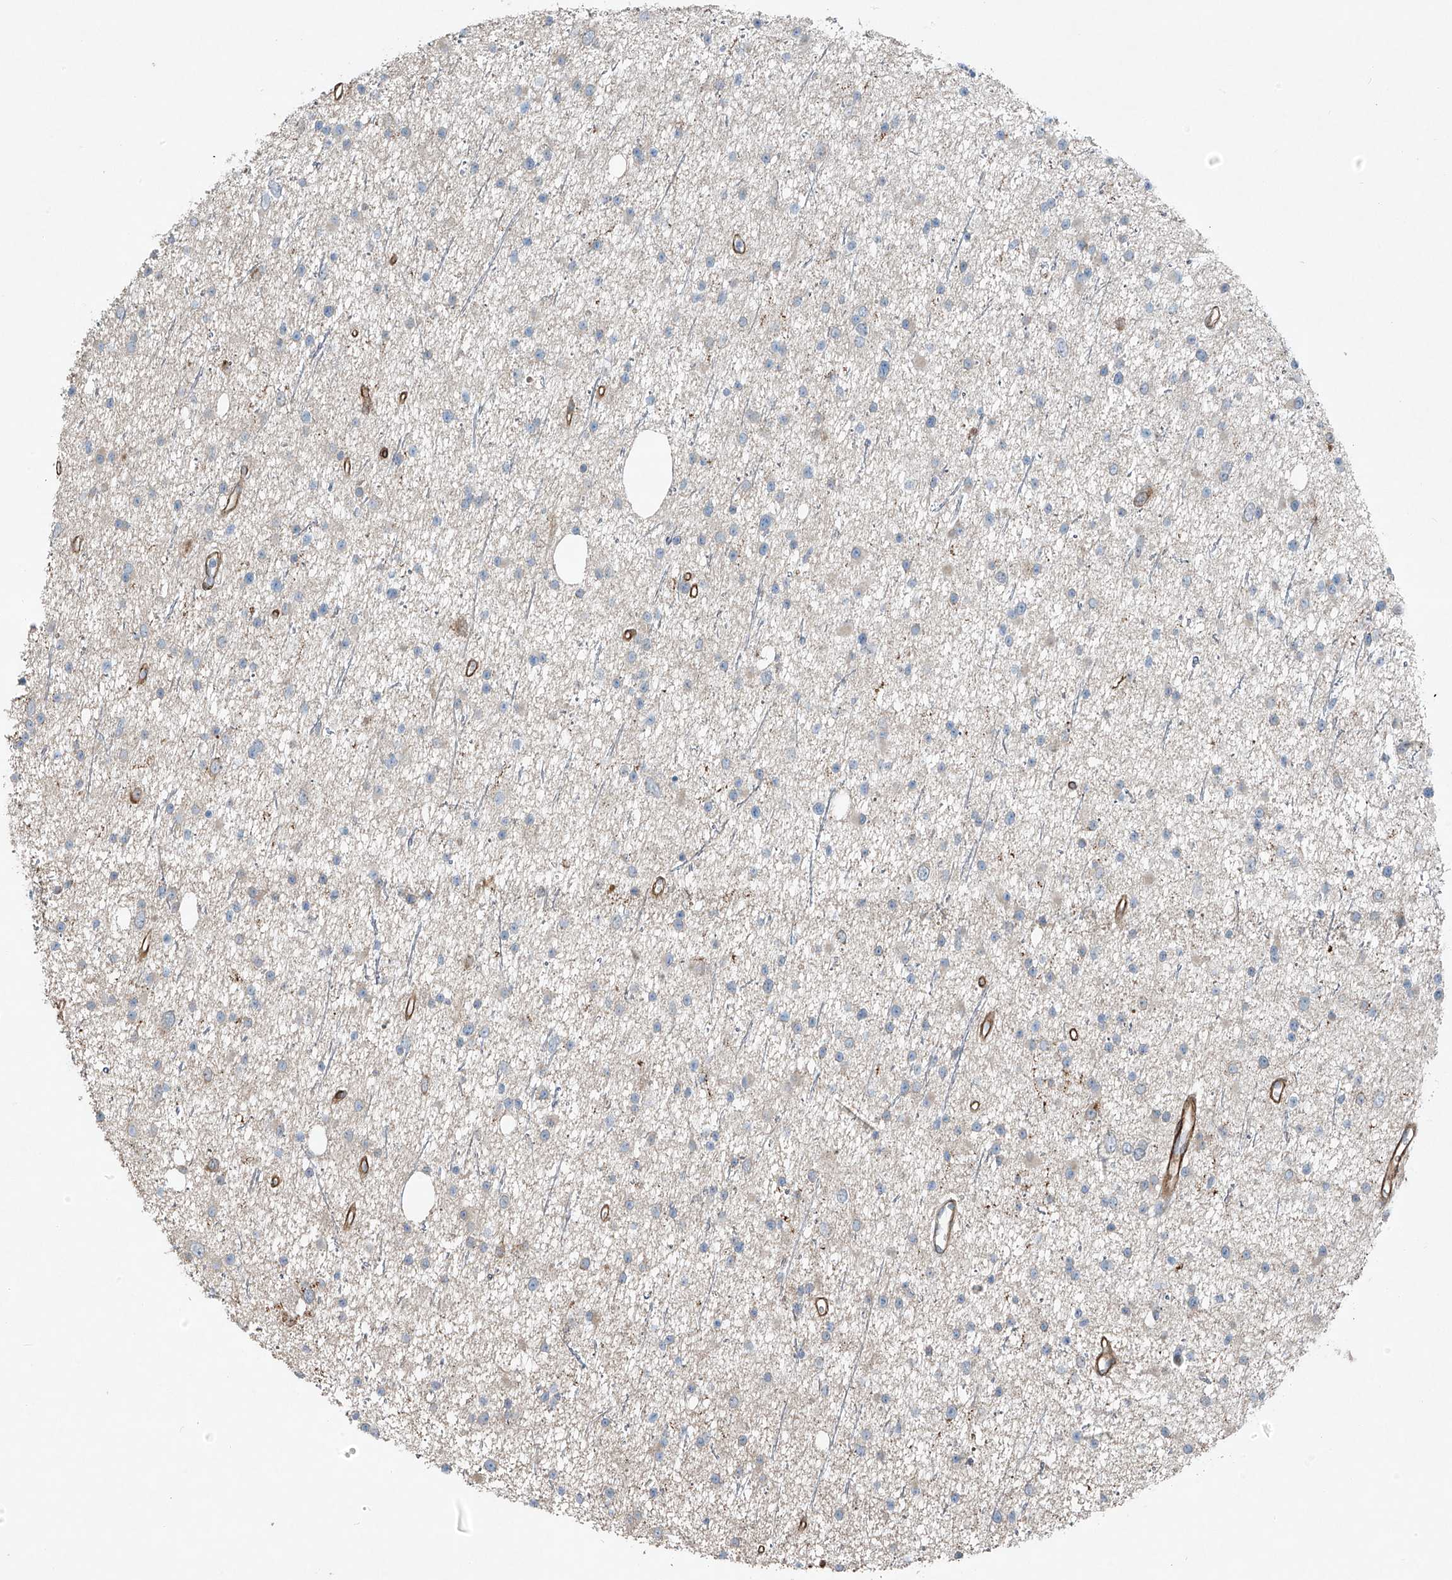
{"staining": {"intensity": "negative", "quantity": "none", "location": "none"}, "tissue": "glioma", "cell_type": "Tumor cells", "image_type": "cancer", "snomed": [{"axis": "morphology", "description": "Glioma, malignant, Low grade"}, {"axis": "topography", "description": "Cerebral cortex"}], "caption": "The immunohistochemistry image has no significant staining in tumor cells of low-grade glioma (malignant) tissue. (DAB (3,3'-diaminobenzidine) IHC visualized using brightfield microscopy, high magnification).", "gene": "TNS2", "patient": {"sex": "female", "age": 39}}